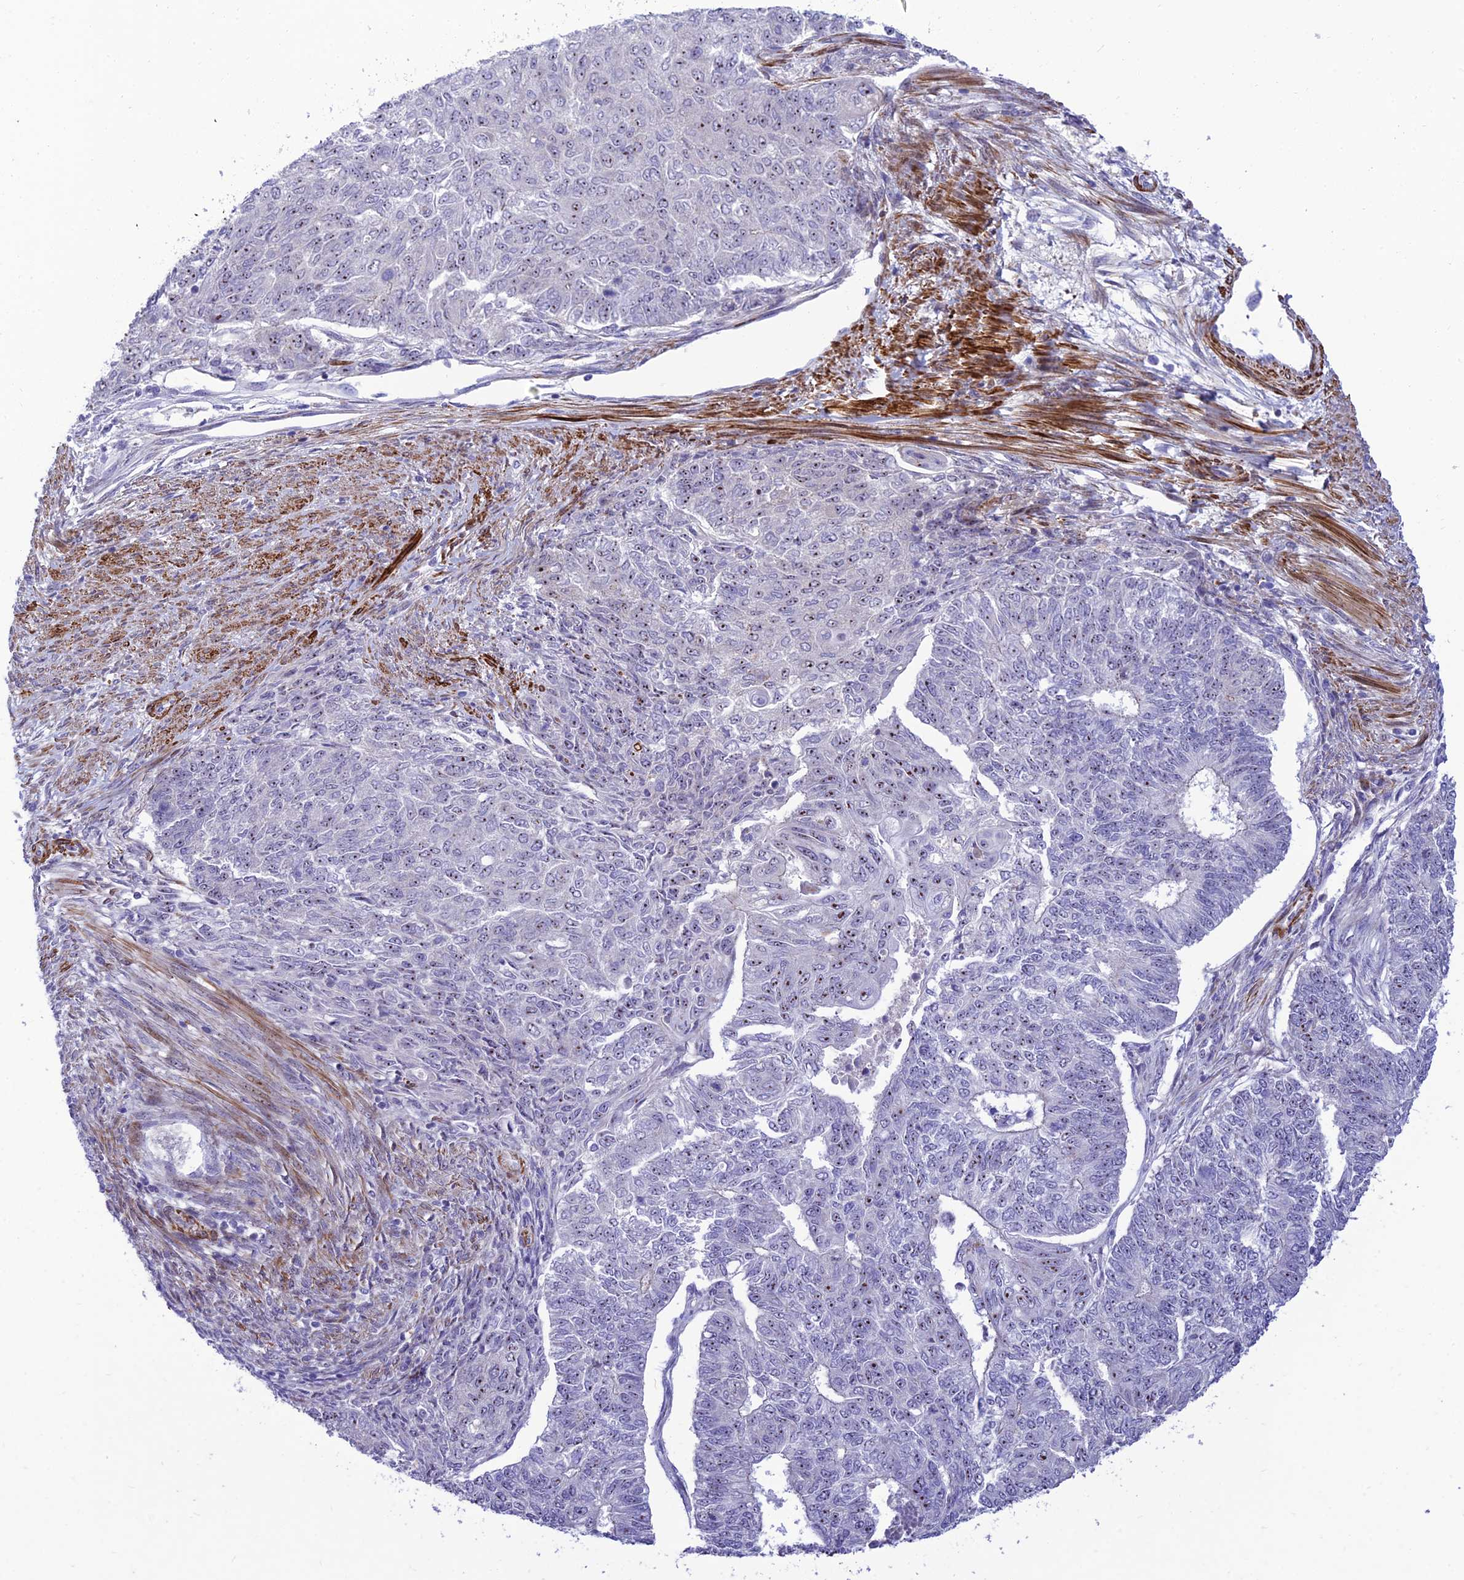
{"staining": {"intensity": "moderate", "quantity": "<25%", "location": "nuclear"}, "tissue": "endometrial cancer", "cell_type": "Tumor cells", "image_type": "cancer", "snomed": [{"axis": "morphology", "description": "Adenocarcinoma, NOS"}, {"axis": "topography", "description": "Endometrium"}], "caption": "Approximately <25% of tumor cells in human endometrial adenocarcinoma show moderate nuclear protein staining as visualized by brown immunohistochemical staining.", "gene": "KBTBD7", "patient": {"sex": "female", "age": 32}}